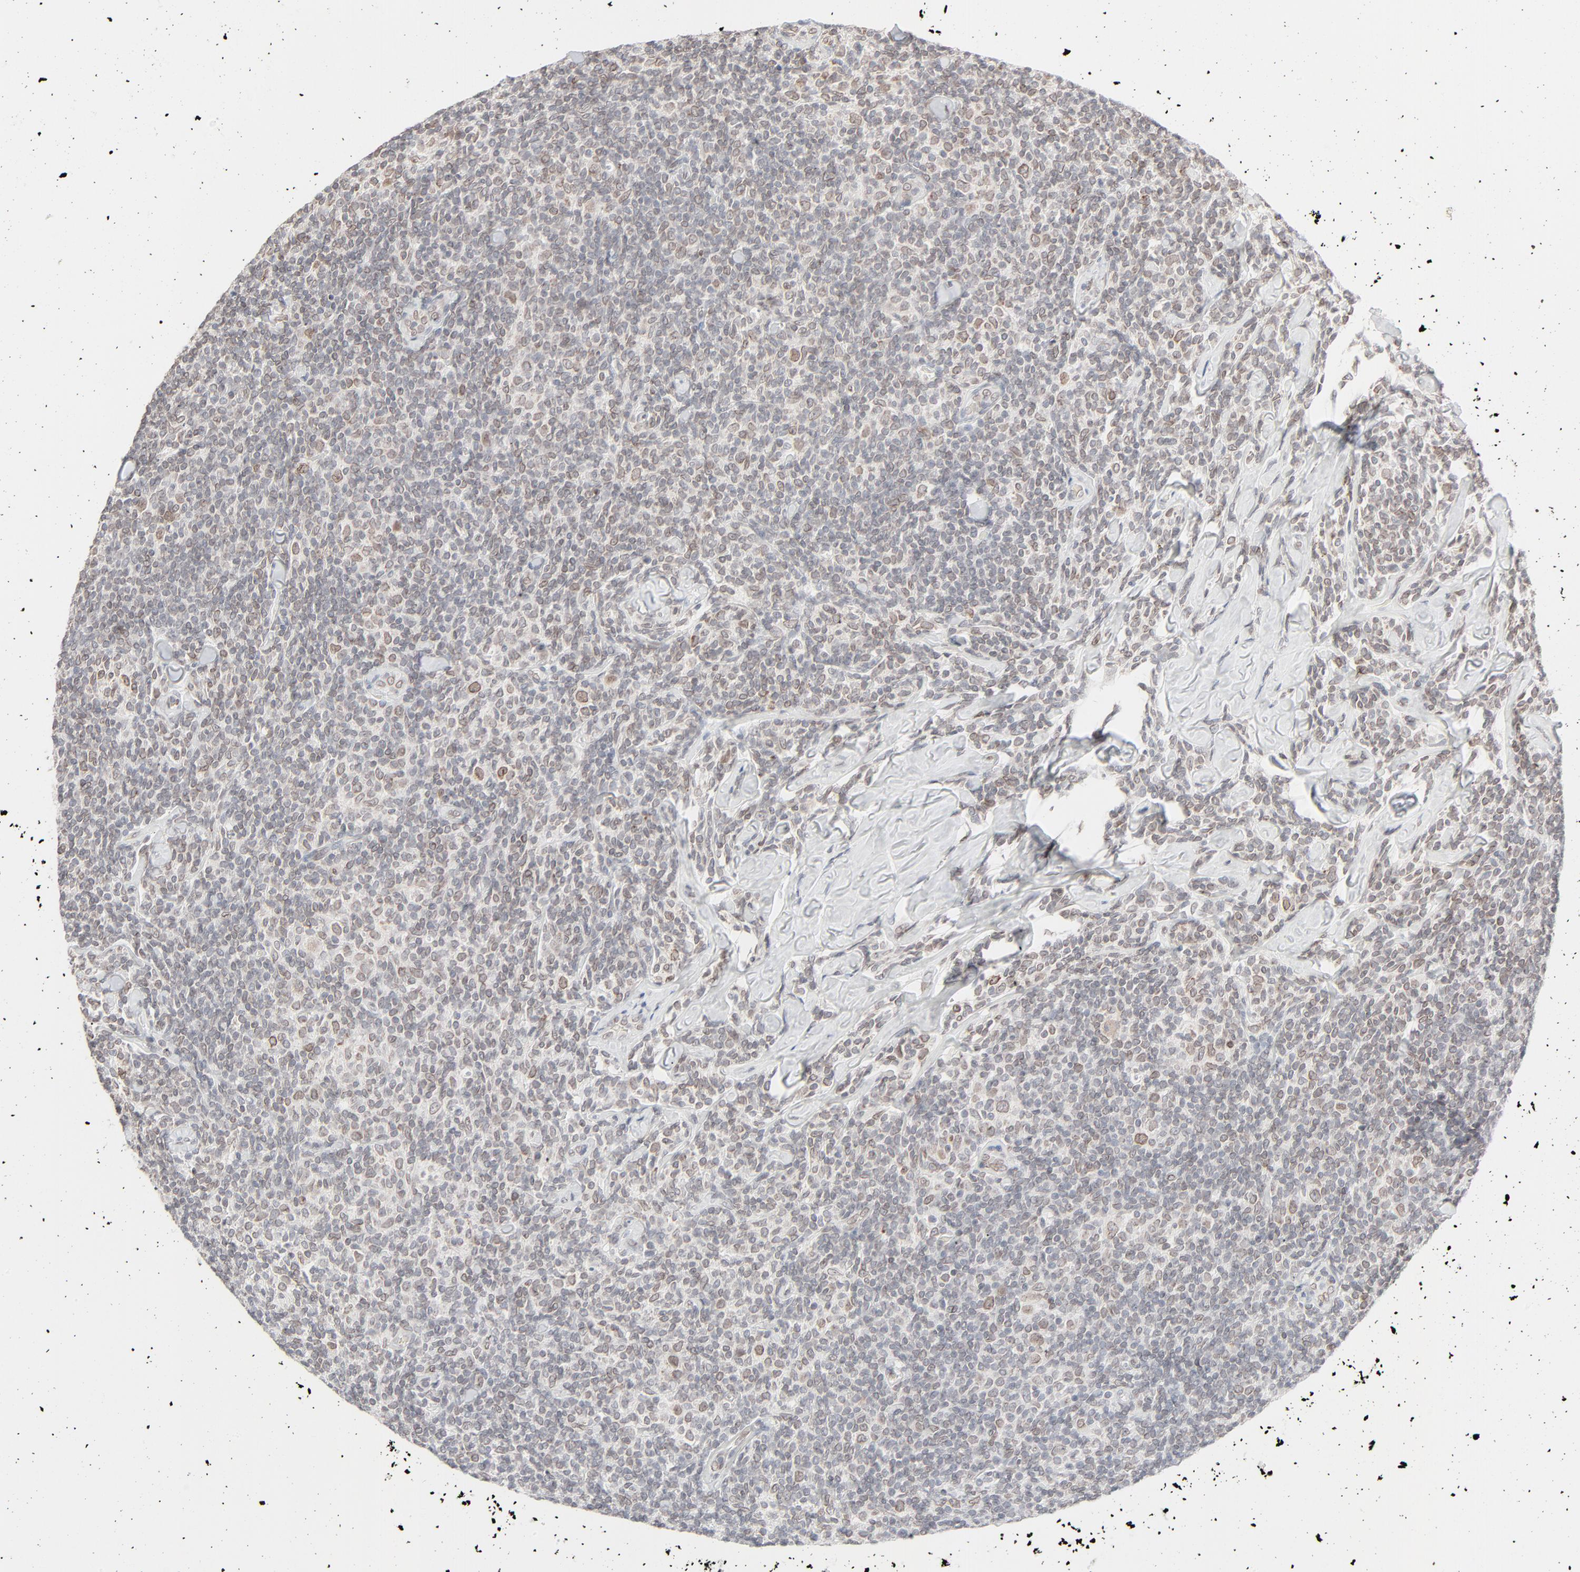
{"staining": {"intensity": "weak", "quantity": "<25%", "location": "cytoplasmic/membranous,nuclear"}, "tissue": "lymphoma", "cell_type": "Tumor cells", "image_type": "cancer", "snomed": [{"axis": "morphology", "description": "Malignant lymphoma, non-Hodgkin's type, Low grade"}, {"axis": "topography", "description": "Lymph node"}], "caption": "The image demonstrates no significant positivity in tumor cells of malignant lymphoma, non-Hodgkin's type (low-grade). (IHC, brightfield microscopy, high magnification).", "gene": "MAD1L1", "patient": {"sex": "female", "age": 56}}